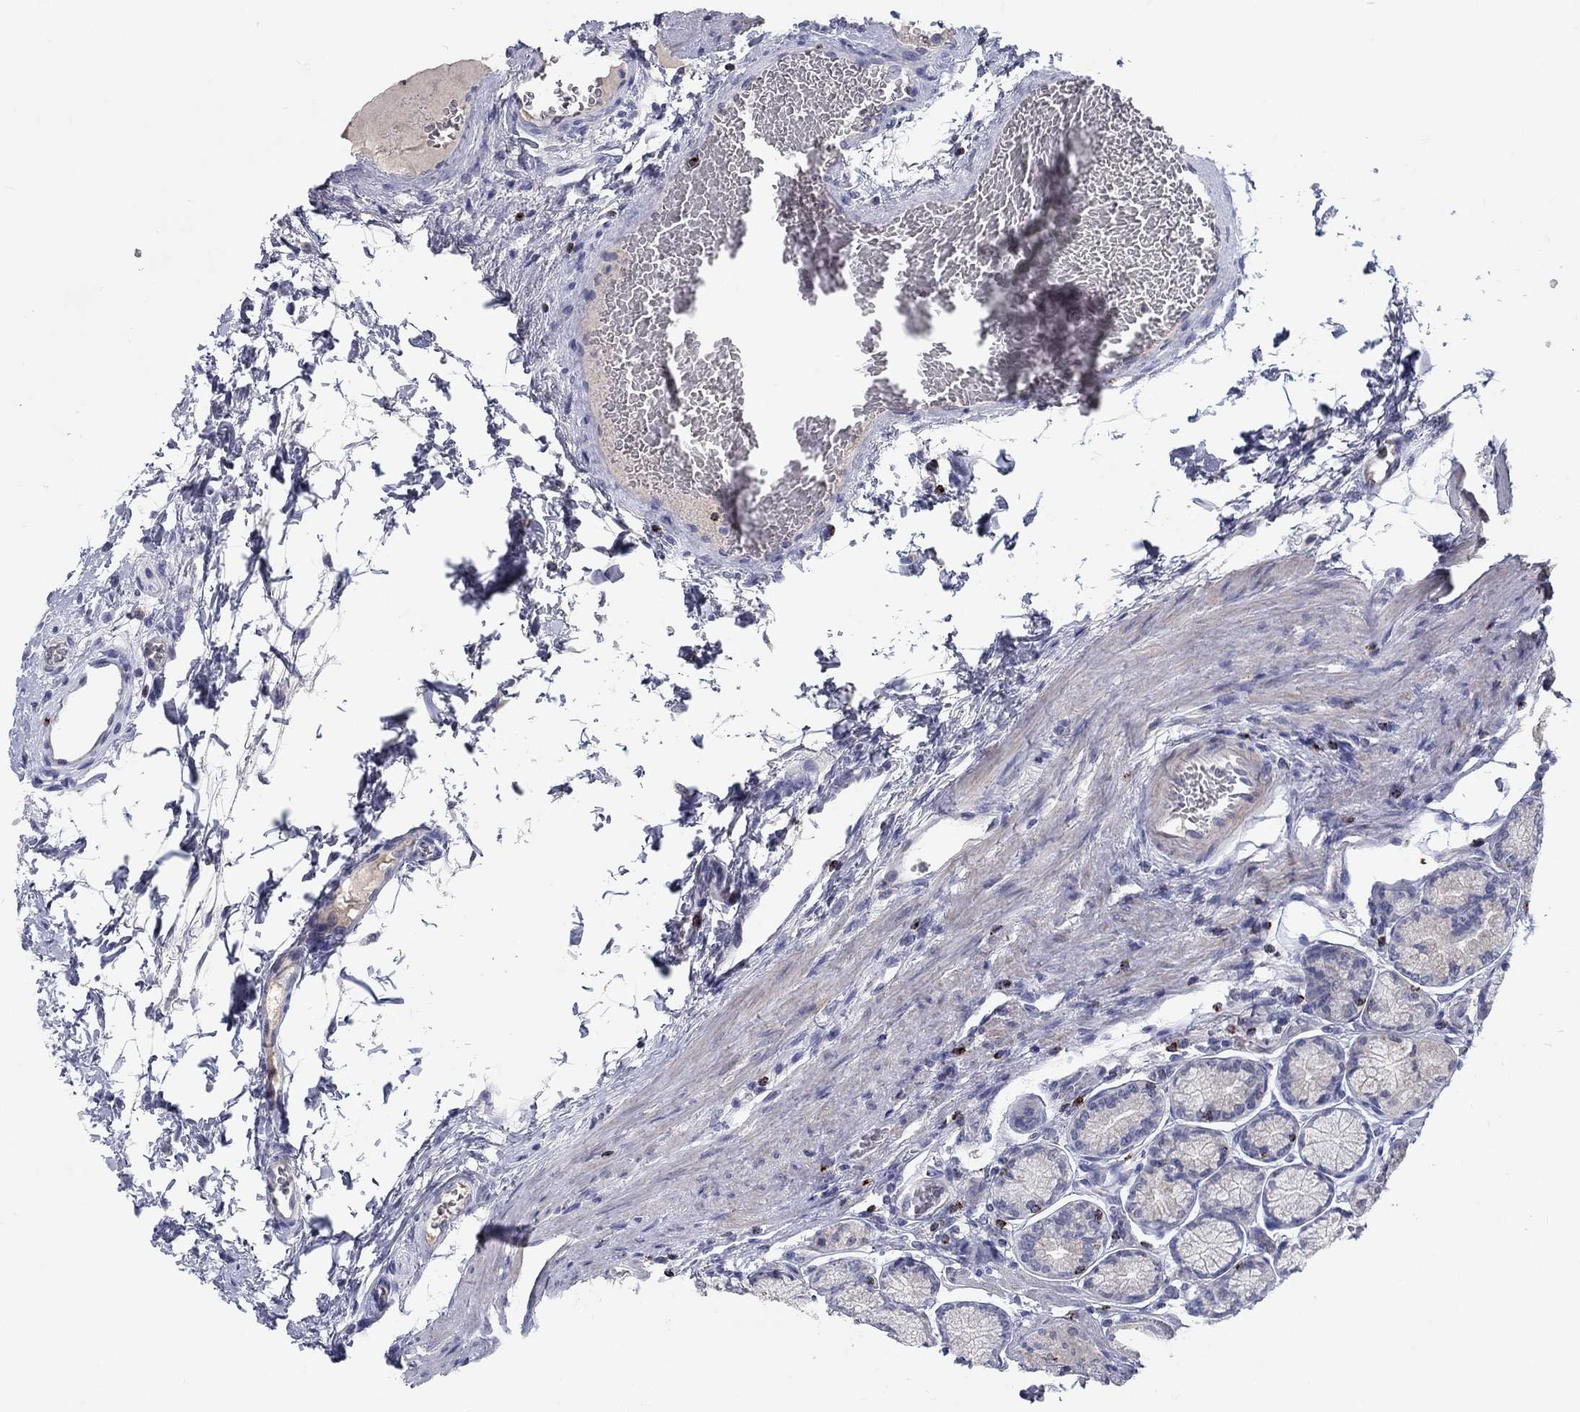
{"staining": {"intensity": "weak", "quantity": "<25%", "location": "cytoplasmic/membranous"}, "tissue": "stomach", "cell_type": "Glandular cells", "image_type": "normal", "snomed": [{"axis": "morphology", "description": "Normal tissue, NOS"}, {"axis": "morphology", "description": "Adenocarcinoma, NOS"}, {"axis": "morphology", "description": "Adenocarcinoma, High grade"}, {"axis": "topography", "description": "Stomach, upper"}, {"axis": "topography", "description": "Stomach"}], "caption": "The immunohistochemistry micrograph has no significant expression in glandular cells of stomach. Nuclei are stained in blue.", "gene": "GZMA", "patient": {"sex": "female", "age": 65}}